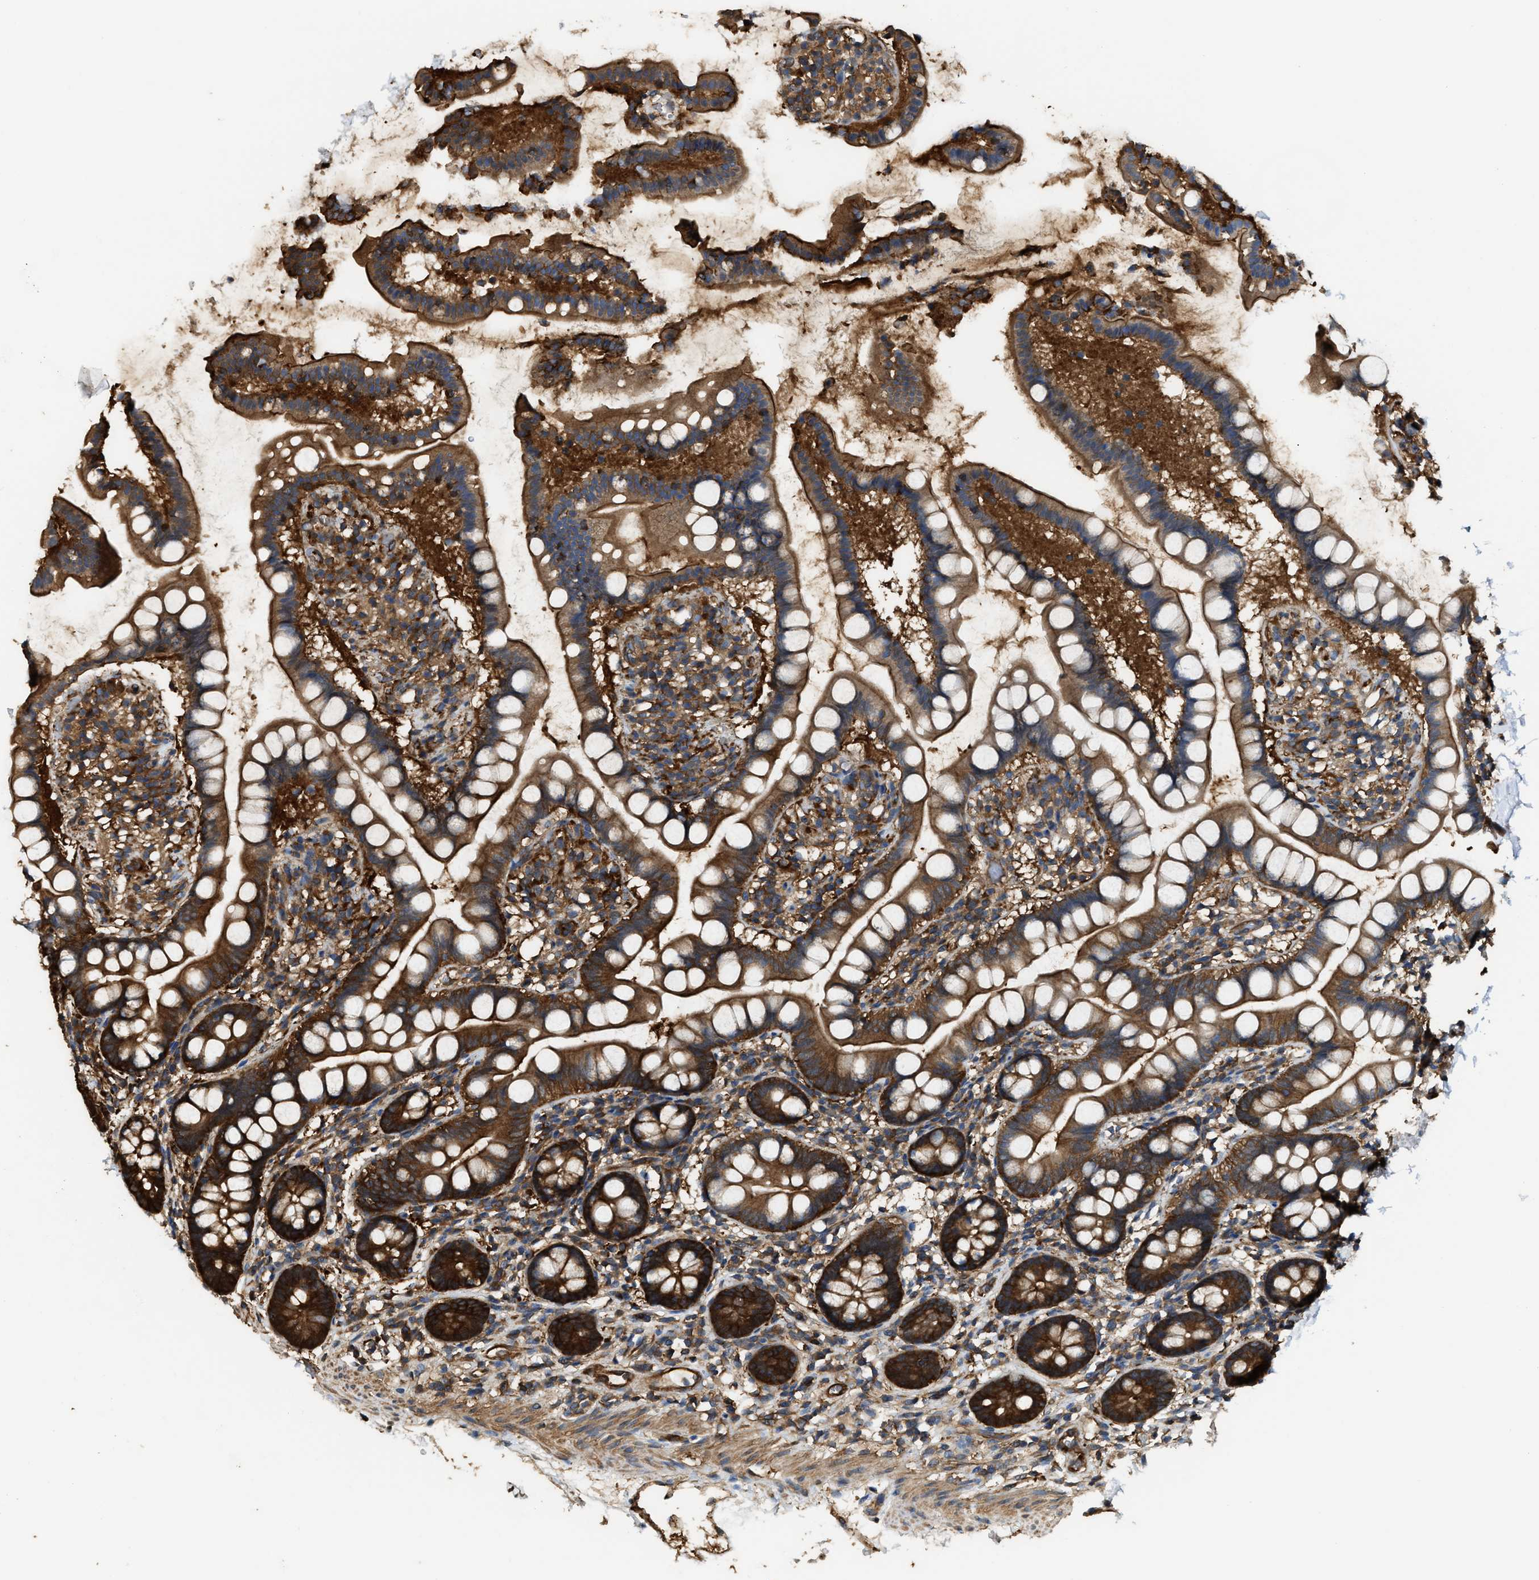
{"staining": {"intensity": "strong", "quantity": ">75%", "location": "cytoplasmic/membranous"}, "tissue": "small intestine", "cell_type": "Glandular cells", "image_type": "normal", "snomed": [{"axis": "morphology", "description": "Normal tissue, NOS"}, {"axis": "topography", "description": "Small intestine"}], "caption": "Immunohistochemistry (DAB) staining of unremarkable small intestine demonstrates strong cytoplasmic/membranous protein positivity in approximately >75% of glandular cells.", "gene": "ATIC", "patient": {"sex": "female", "age": 84}}